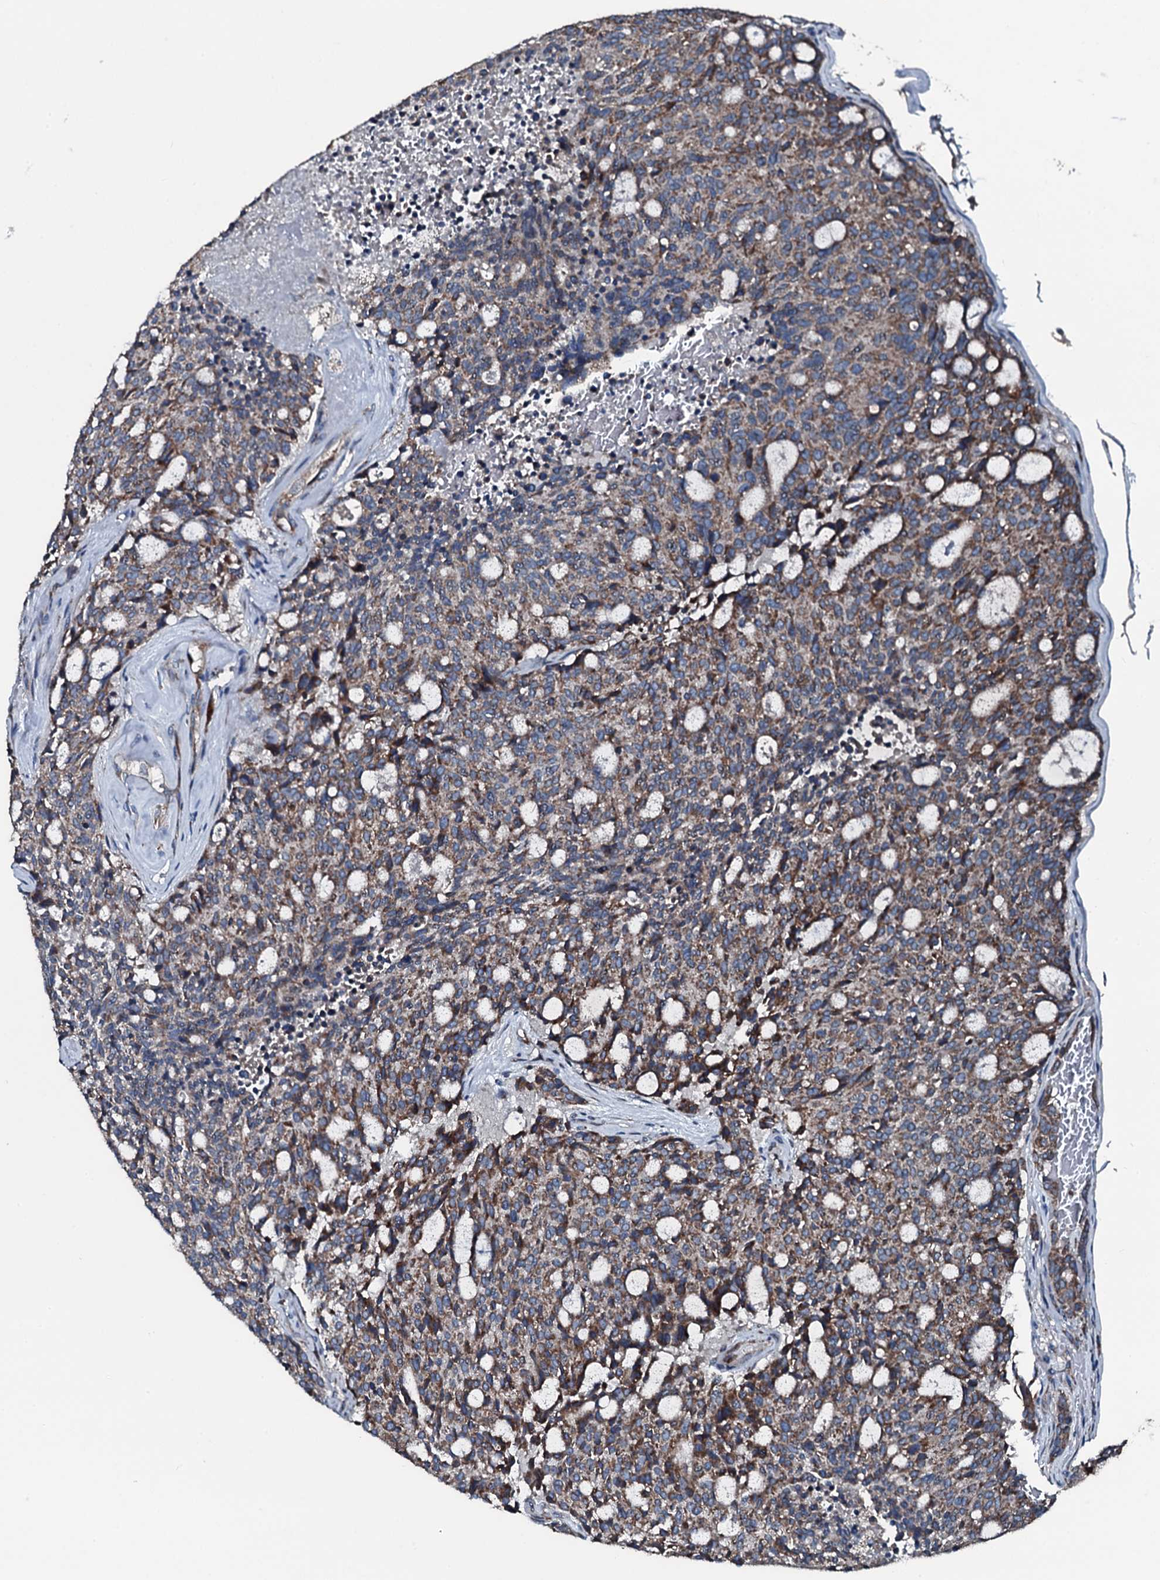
{"staining": {"intensity": "moderate", "quantity": ">75%", "location": "cytoplasmic/membranous"}, "tissue": "carcinoid", "cell_type": "Tumor cells", "image_type": "cancer", "snomed": [{"axis": "morphology", "description": "Carcinoid, malignant, NOS"}, {"axis": "topography", "description": "Pancreas"}], "caption": "Human carcinoid stained for a protein (brown) displays moderate cytoplasmic/membranous positive staining in approximately >75% of tumor cells.", "gene": "ACSS3", "patient": {"sex": "female", "age": 54}}